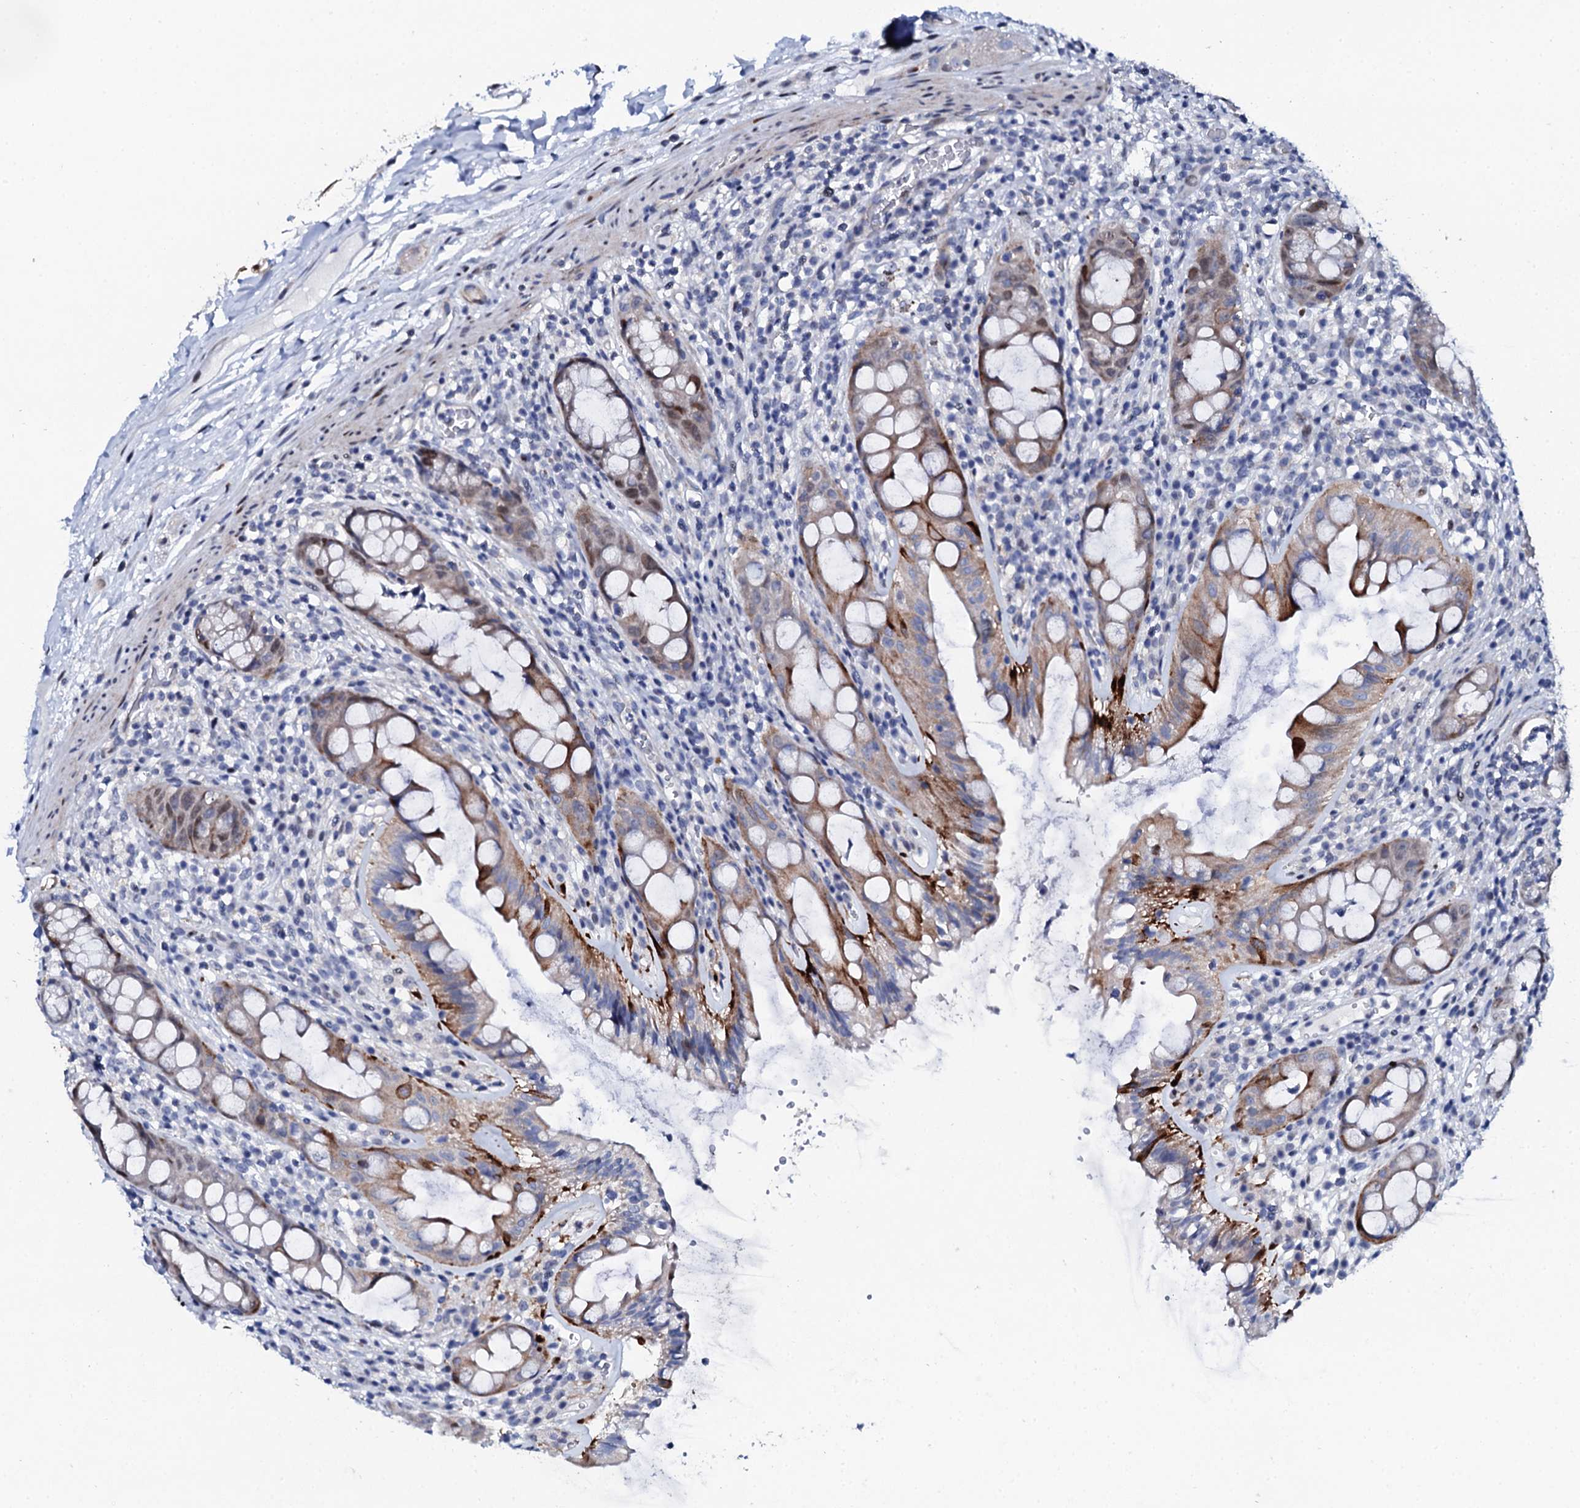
{"staining": {"intensity": "moderate", "quantity": "25%-75%", "location": "cytoplasmic/membranous,nuclear"}, "tissue": "rectum", "cell_type": "Glandular cells", "image_type": "normal", "snomed": [{"axis": "morphology", "description": "Normal tissue, NOS"}, {"axis": "topography", "description": "Rectum"}], "caption": "This photomicrograph shows IHC staining of unremarkable rectum, with medium moderate cytoplasmic/membranous,nuclear positivity in approximately 25%-75% of glandular cells.", "gene": "NUDT13", "patient": {"sex": "female", "age": 57}}